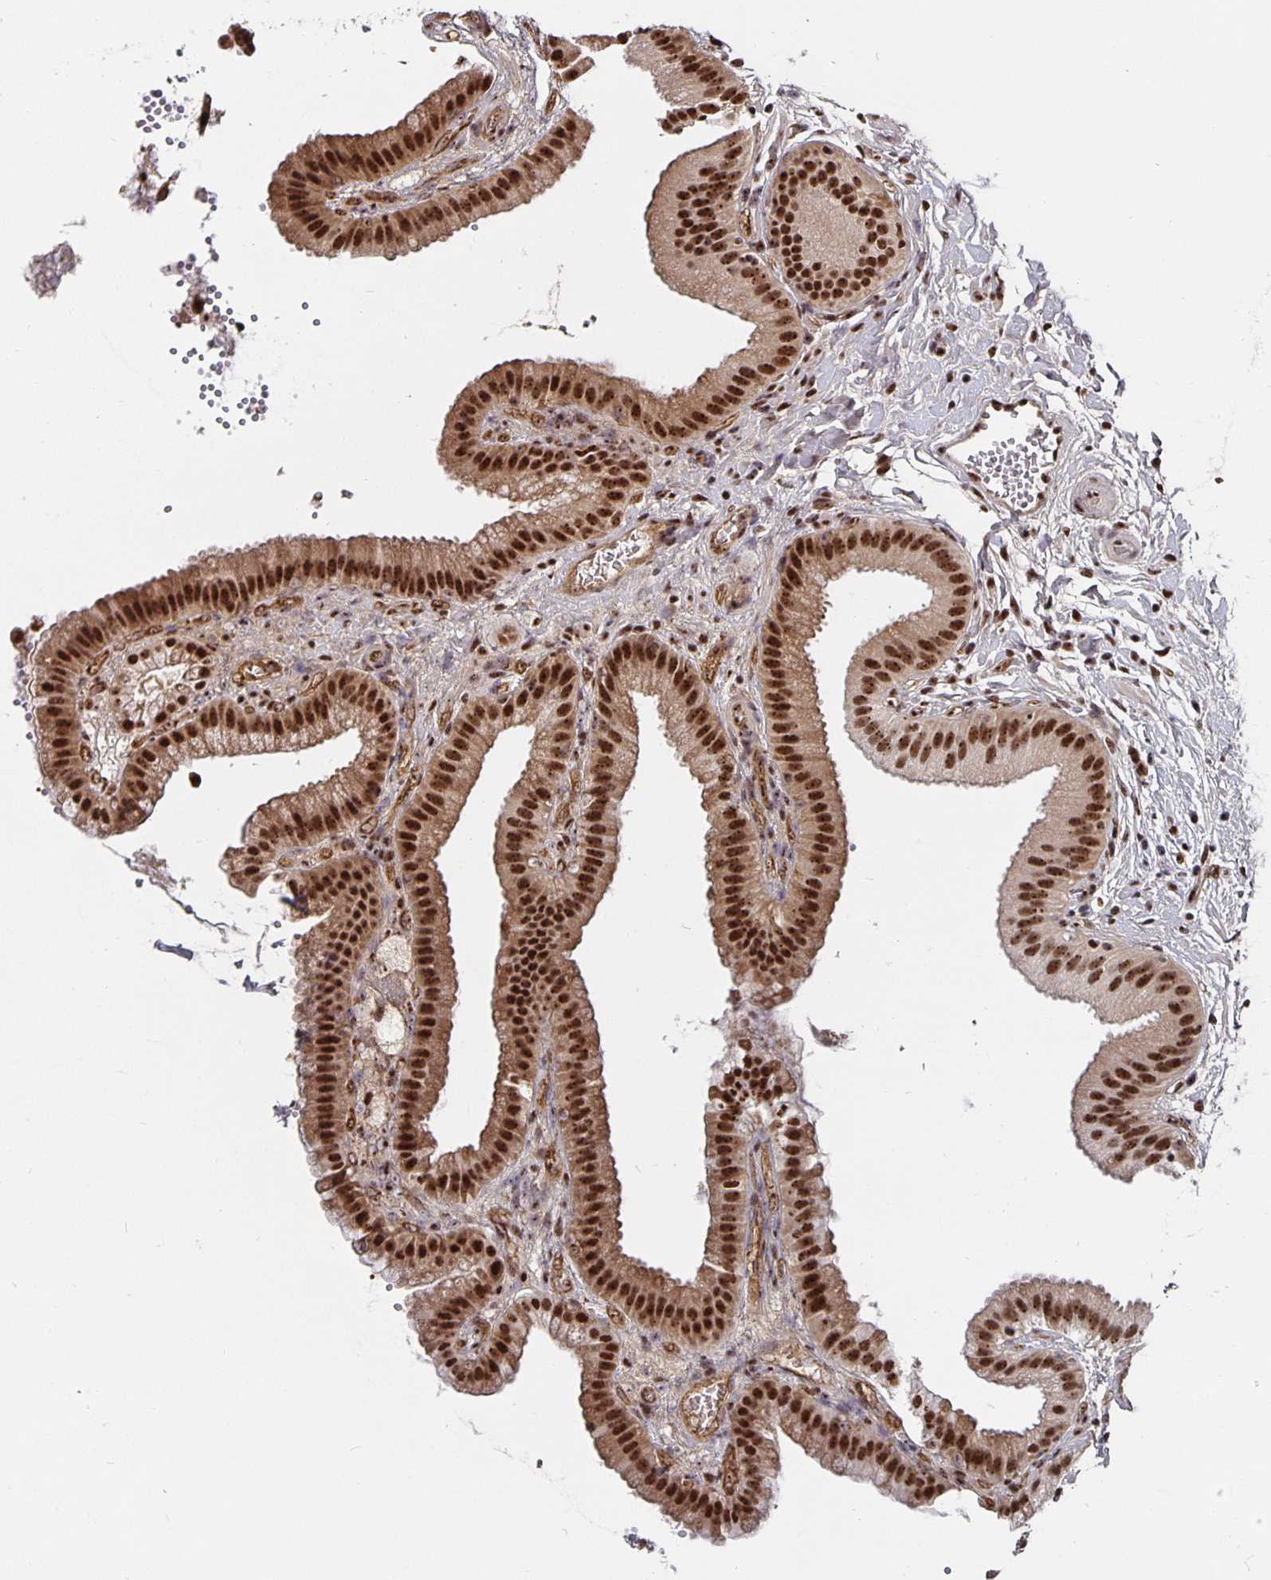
{"staining": {"intensity": "strong", "quantity": ">75%", "location": "nuclear"}, "tissue": "gallbladder", "cell_type": "Glandular cells", "image_type": "normal", "snomed": [{"axis": "morphology", "description": "Normal tissue, NOS"}, {"axis": "topography", "description": "Gallbladder"}], "caption": "Immunohistochemical staining of normal human gallbladder demonstrates strong nuclear protein expression in approximately >75% of glandular cells.", "gene": "LAS1L", "patient": {"sex": "female", "age": 63}}